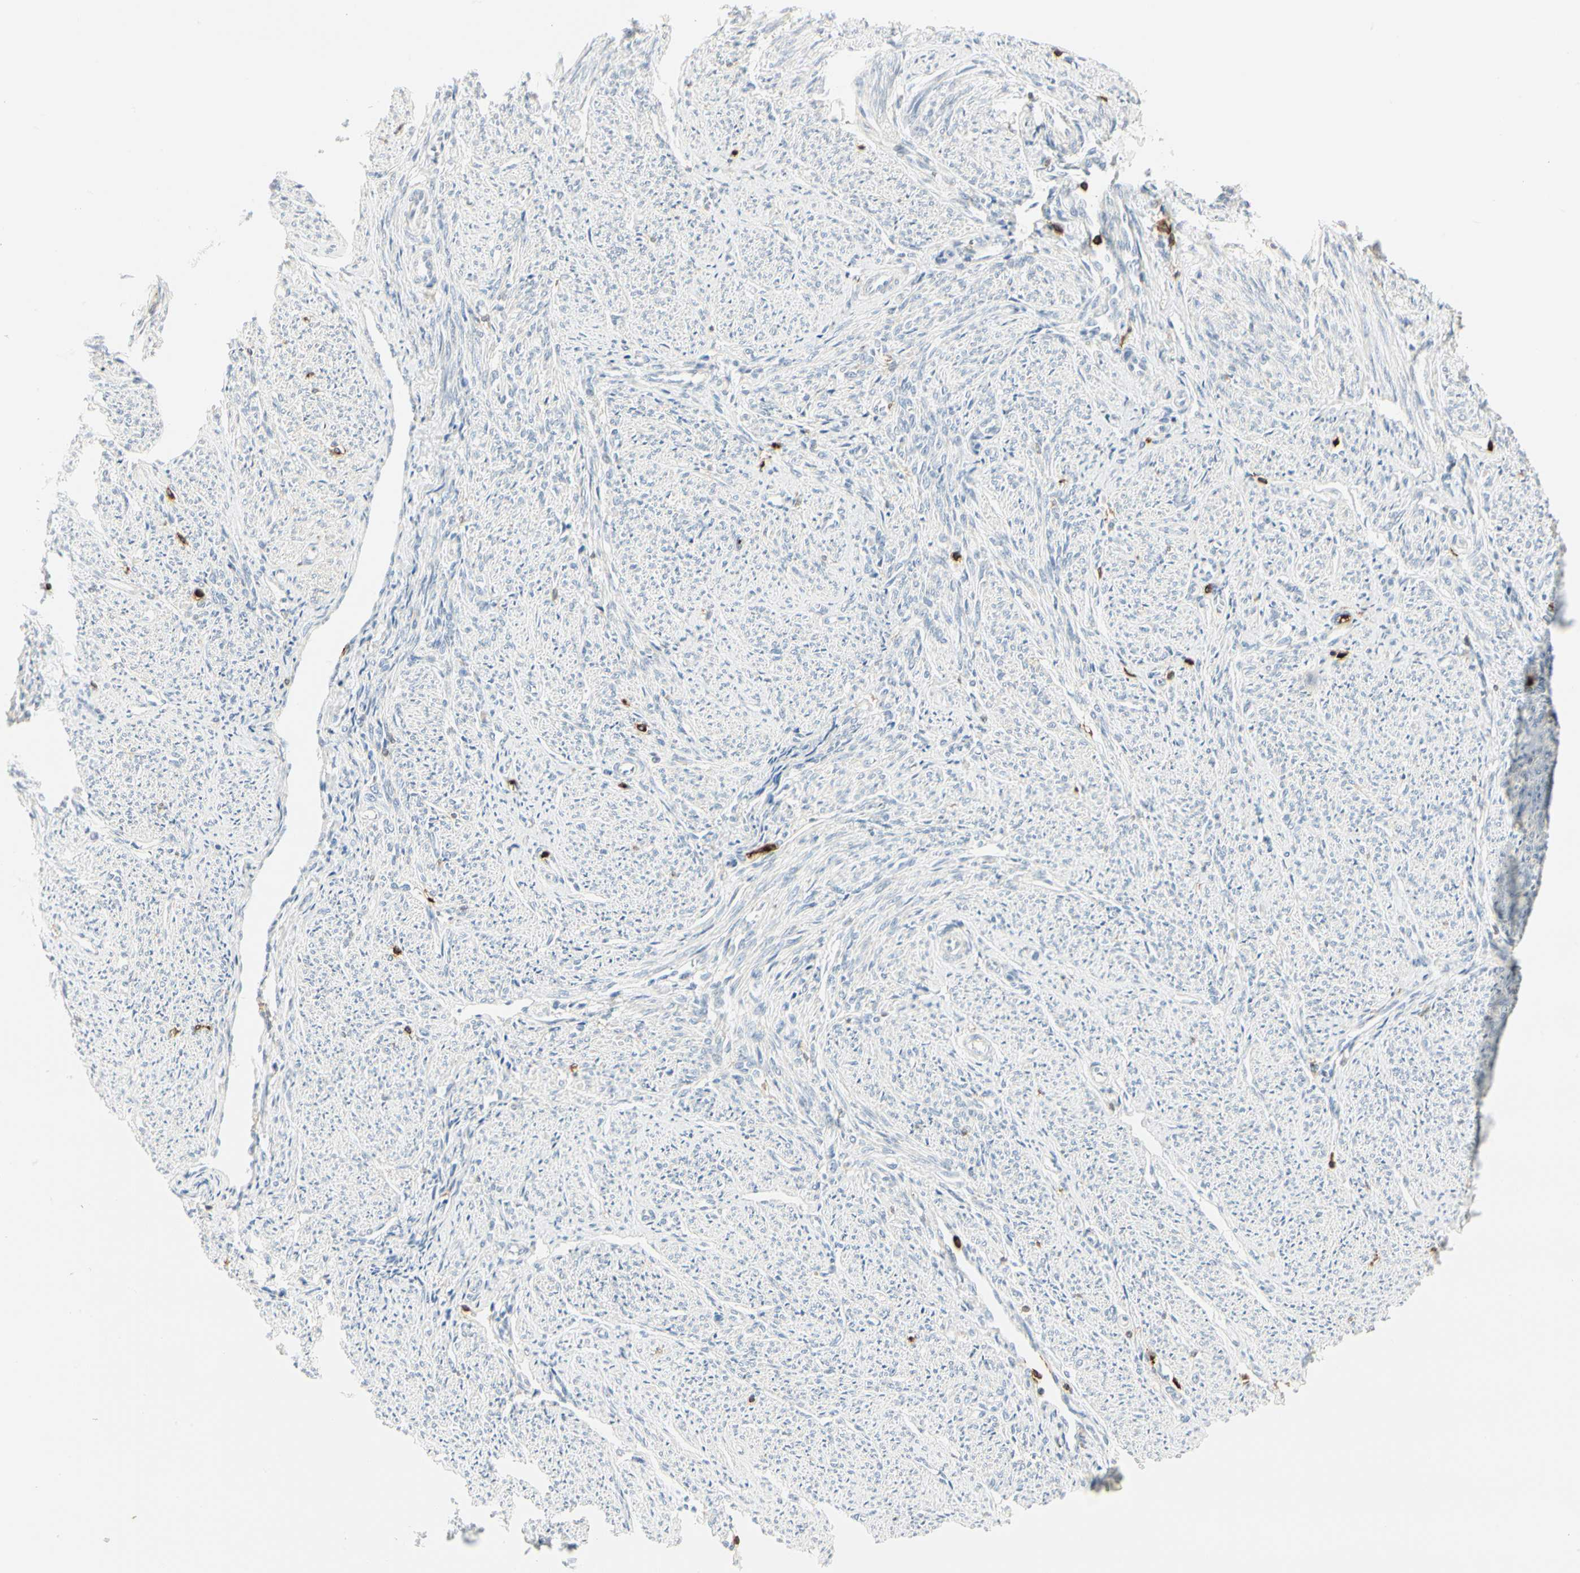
{"staining": {"intensity": "negative", "quantity": "none", "location": "none"}, "tissue": "smooth muscle", "cell_type": "Smooth muscle cells", "image_type": "normal", "snomed": [{"axis": "morphology", "description": "Normal tissue, NOS"}, {"axis": "topography", "description": "Smooth muscle"}], "caption": "Immunohistochemistry micrograph of normal smooth muscle stained for a protein (brown), which exhibits no positivity in smooth muscle cells. Brightfield microscopy of immunohistochemistry (IHC) stained with DAB (brown) and hematoxylin (blue), captured at high magnification.", "gene": "ITGB2", "patient": {"sex": "female", "age": 65}}